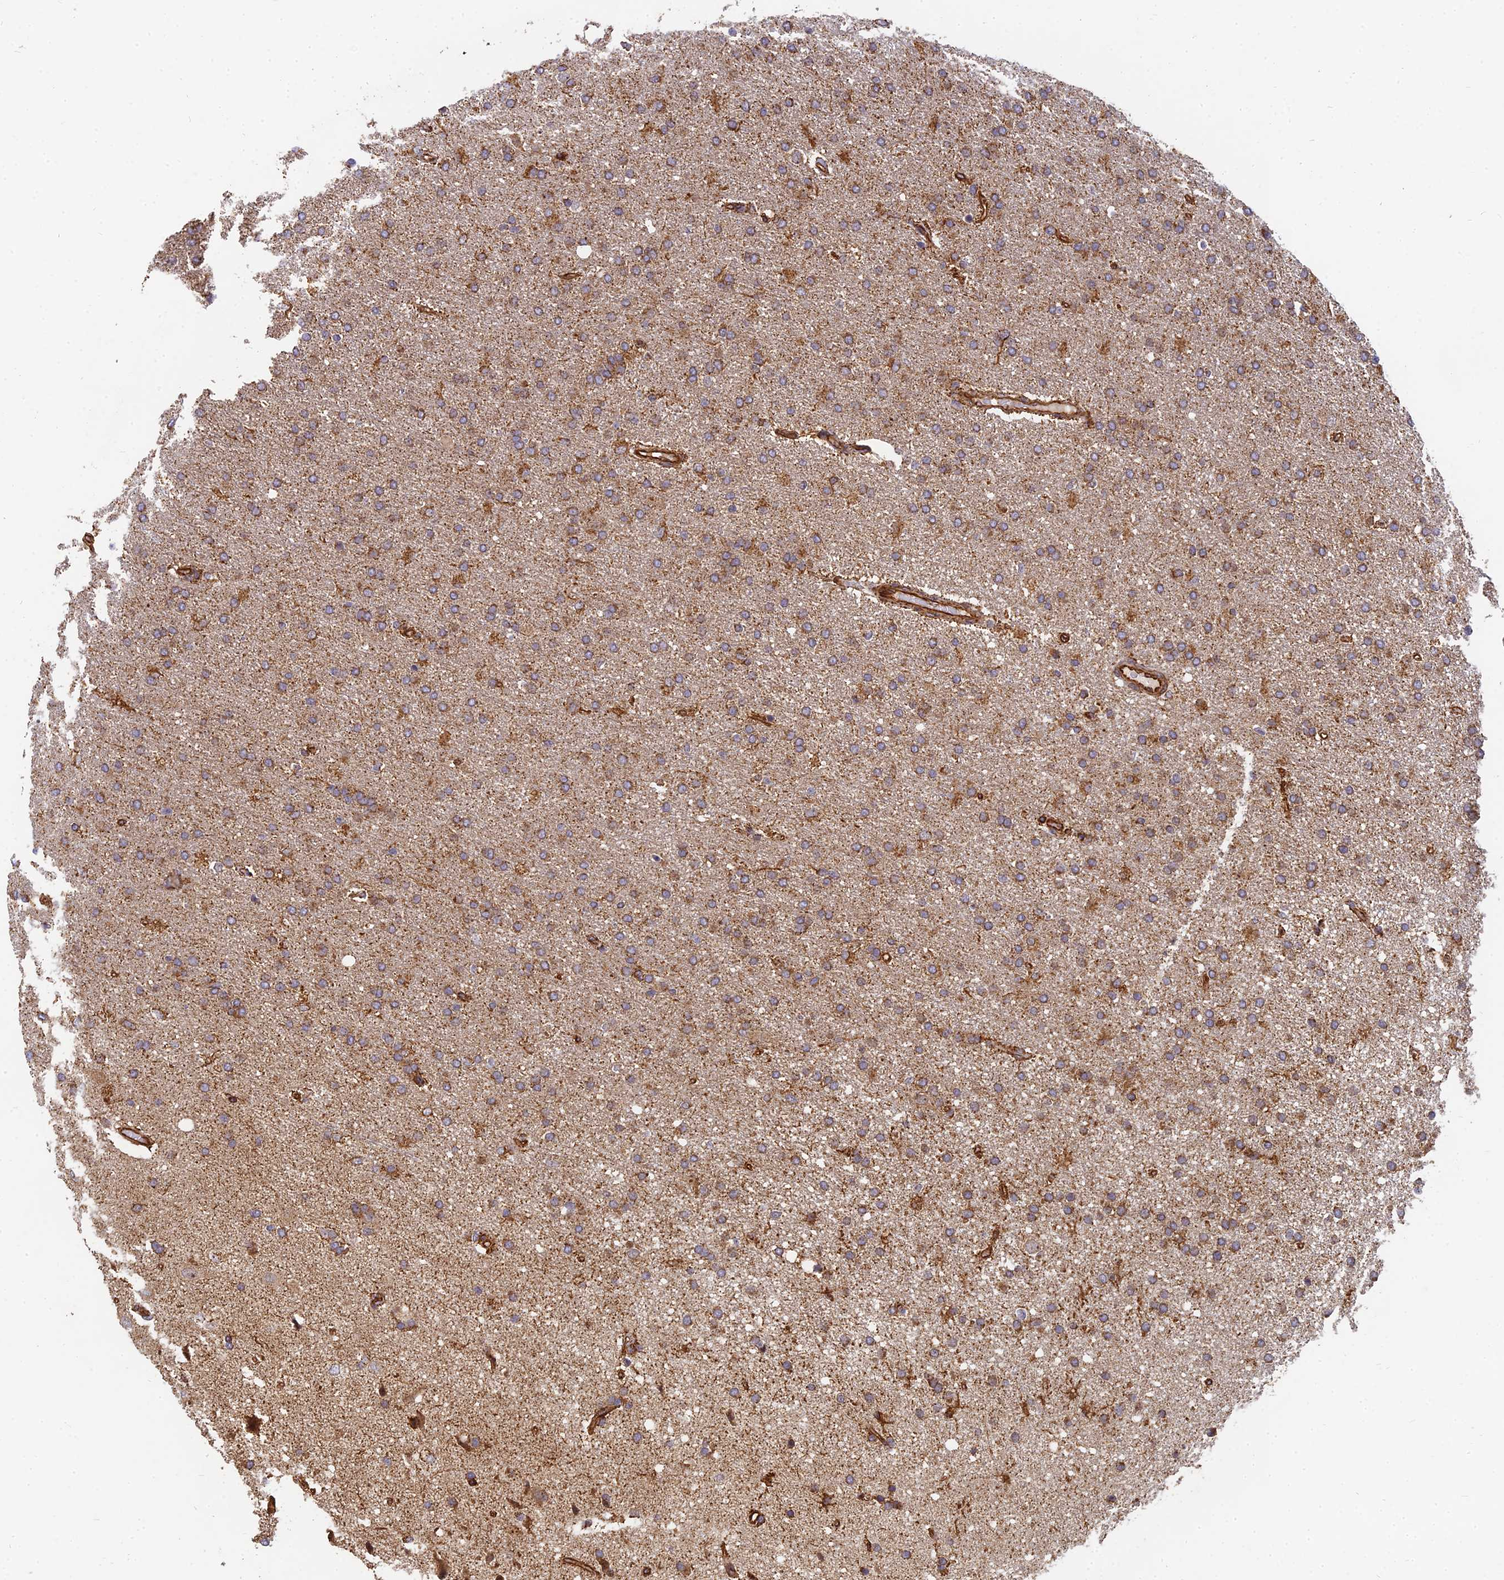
{"staining": {"intensity": "moderate", "quantity": ">75%", "location": "cytoplasmic/membranous"}, "tissue": "glioma", "cell_type": "Tumor cells", "image_type": "cancer", "snomed": [{"axis": "morphology", "description": "Glioma, malignant, High grade"}, {"axis": "topography", "description": "Brain"}], "caption": "Immunohistochemistry (IHC) (DAB (3,3'-diaminobenzidine)) staining of human glioma displays moderate cytoplasmic/membranous protein positivity in approximately >75% of tumor cells.", "gene": "DSTYK", "patient": {"sex": "male", "age": 72}}